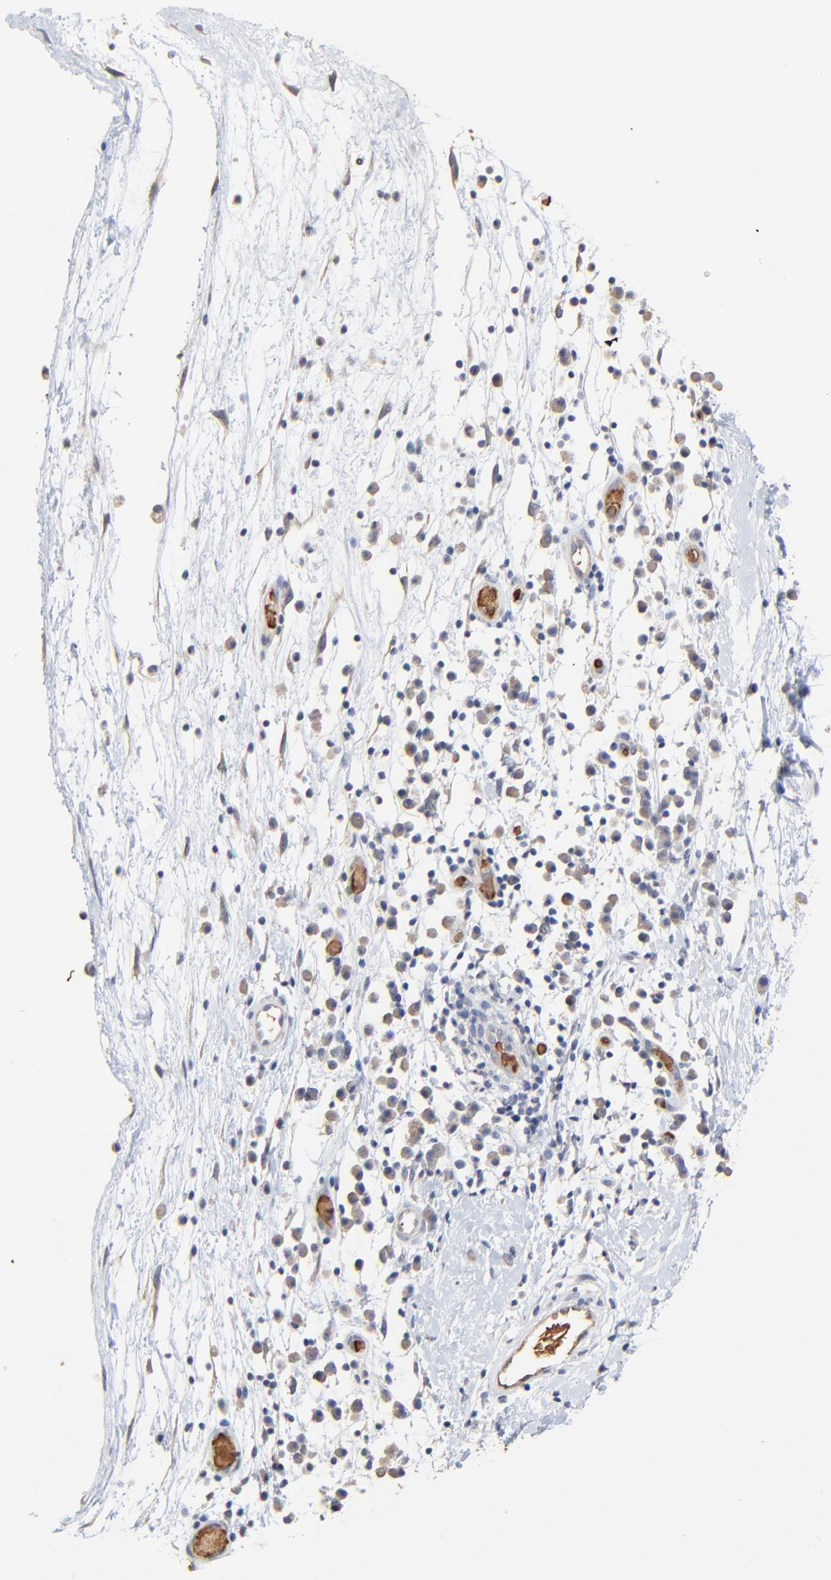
{"staining": {"intensity": "negative", "quantity": "none", "location": "none"}, "tissue": "nasopharynx", "cell_type": "Respiratory epithelial cells", "image_type": "normal", "snomed": [{"axis": "morphology", "description": "Normal tissue, NOS"}, {"axis": "topography", "description": "Nasopharynx"}], "caption": "A photomicrograph of nasopharynx stained for a protein demonstrates no brown staining in respiratory epithelial cells.", "gene": "FANCB", "patient": {"sex": "male", "age": 13}}